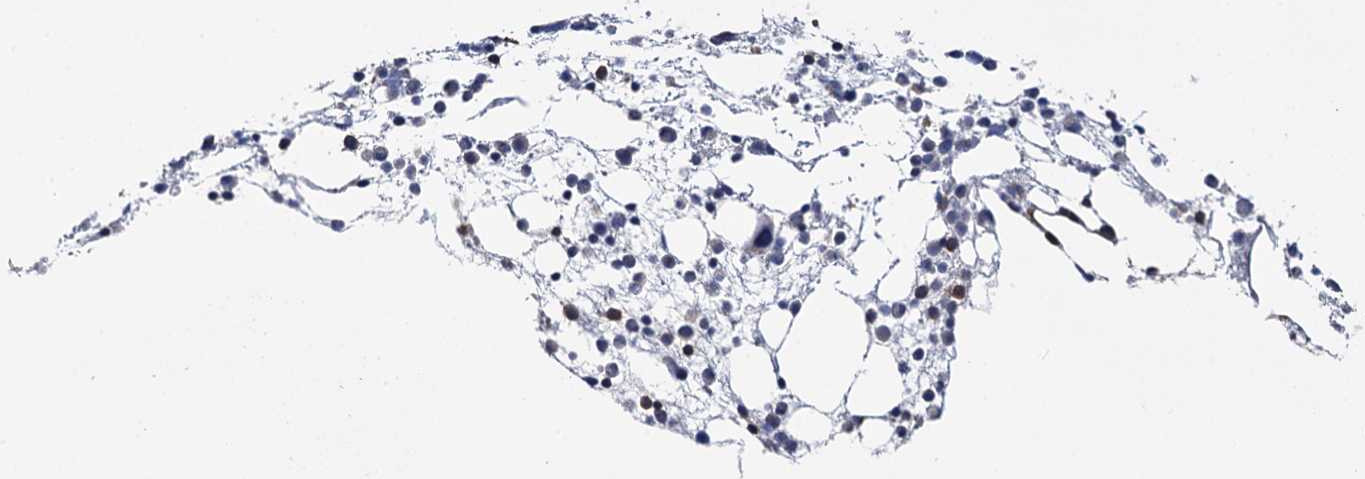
{"staining": {"intensity": "weak", "quantity": "<25%", "location": "nuclear"}, "tissue": "bone marrow", "cell_type": "Hematopoietic cells", "image_type": "normal", "snomed": [{"axis": "morphology", "description": "Normal tissue, NOS"}, {"axis": "topography", "description": "Bone marrow"}], "caption": "An immunohistochemistry photomicrograph of unremarkable bone marrow is shown. There is no staining in hematopoietic cells of bone marrow.", "gene": "IDI1", "patient": {"sex": "female", "age": 57}}